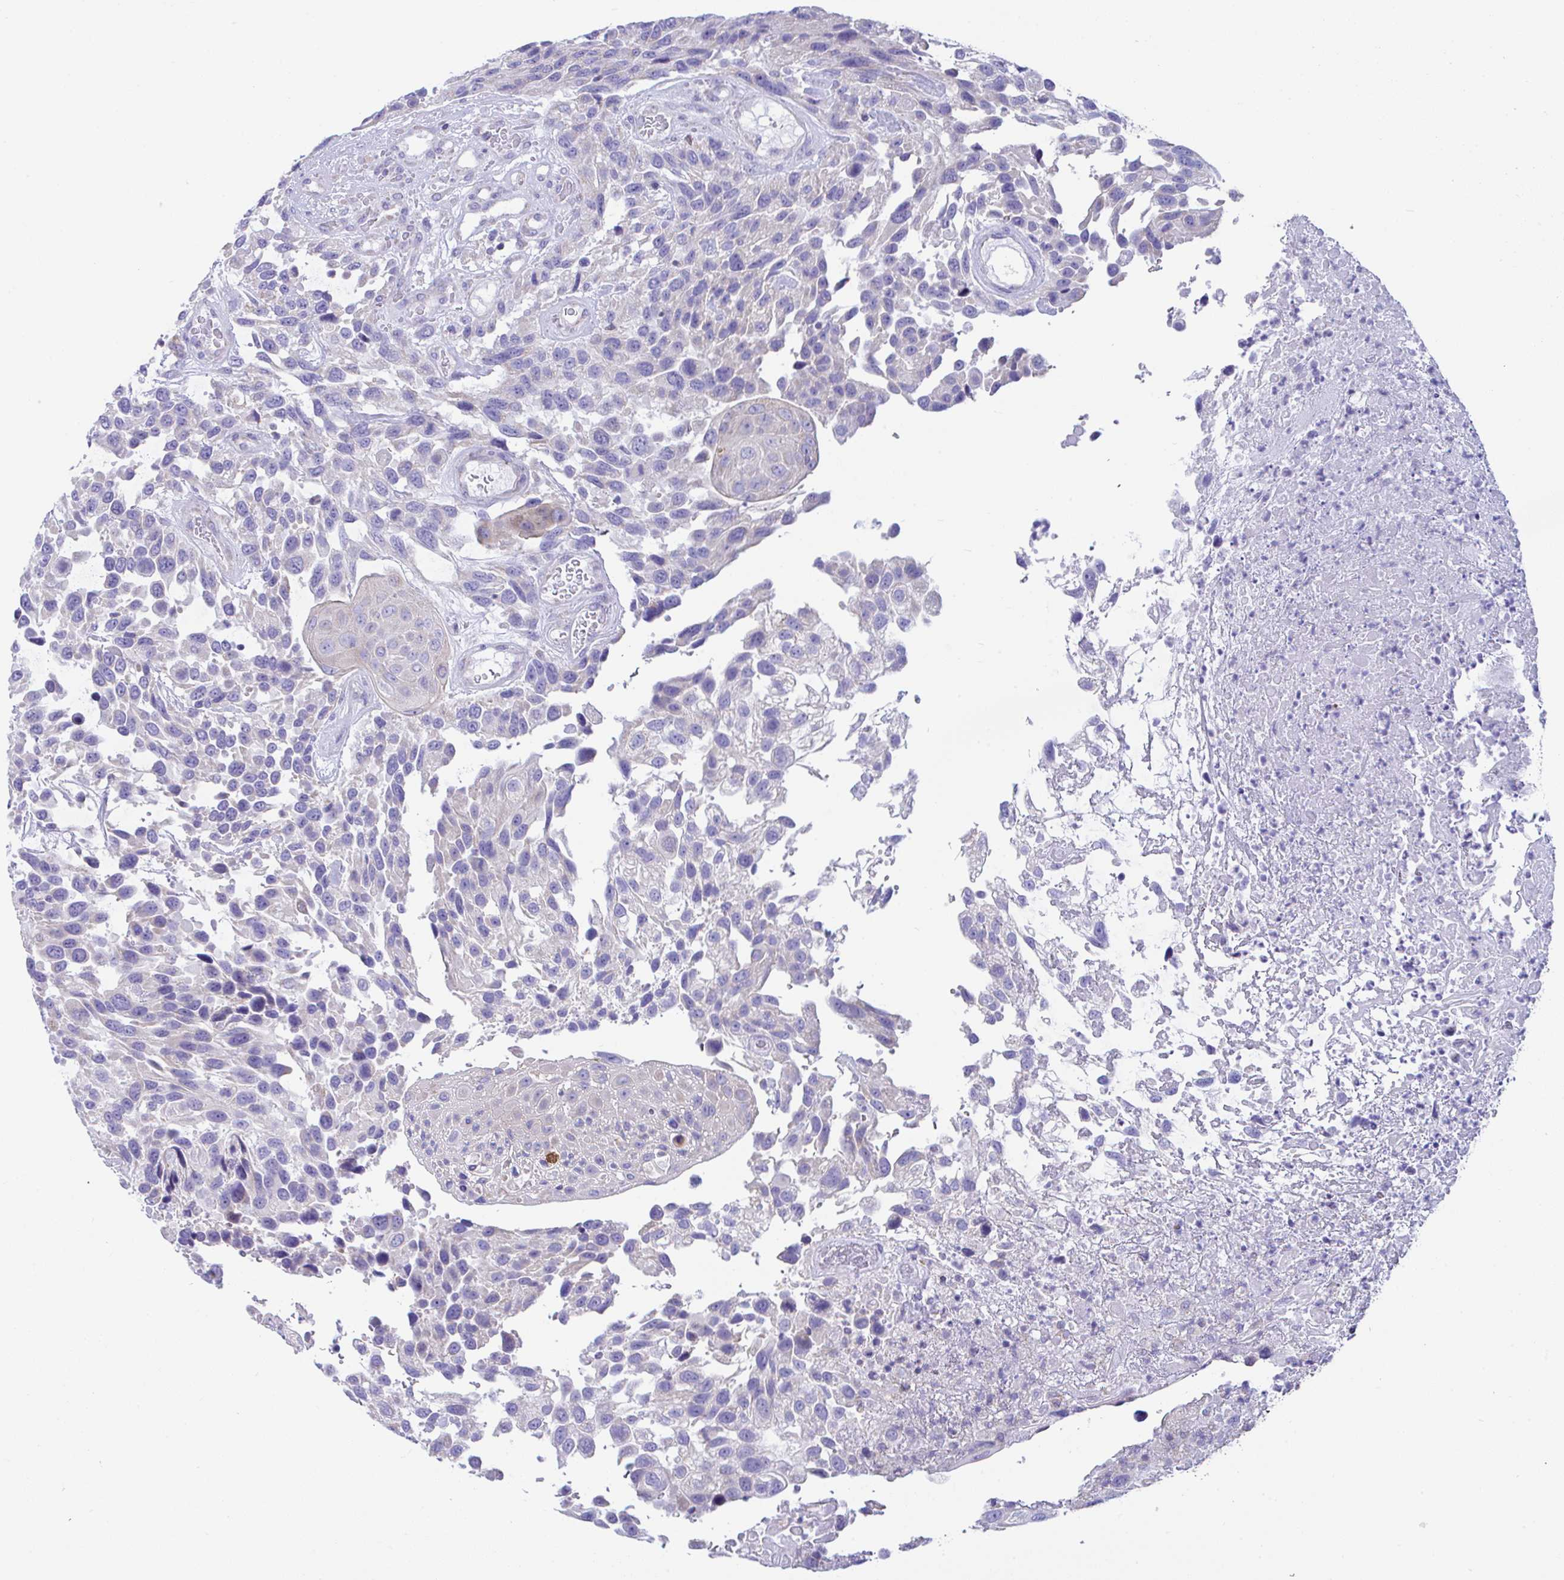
{"staining": {"intensity": "negative", "quantity": "none", "location": "none"}, "tissue": "urothelial cancer", "cell_type": "Tumor cells", "image_type": "cancer", "snomed": [{"axis": "morphology", "description": "Urothelial carcinoma, High grade"}, {"axis": "topography", "description": "Urinary bladder"}], "caption": "High-grade urothelial carcinoma was stained to show a protein in brown. There is no significant positivity in tumor cells.", "gene": "NLRP8", "patient": {"sex": "female", "age": 70}}